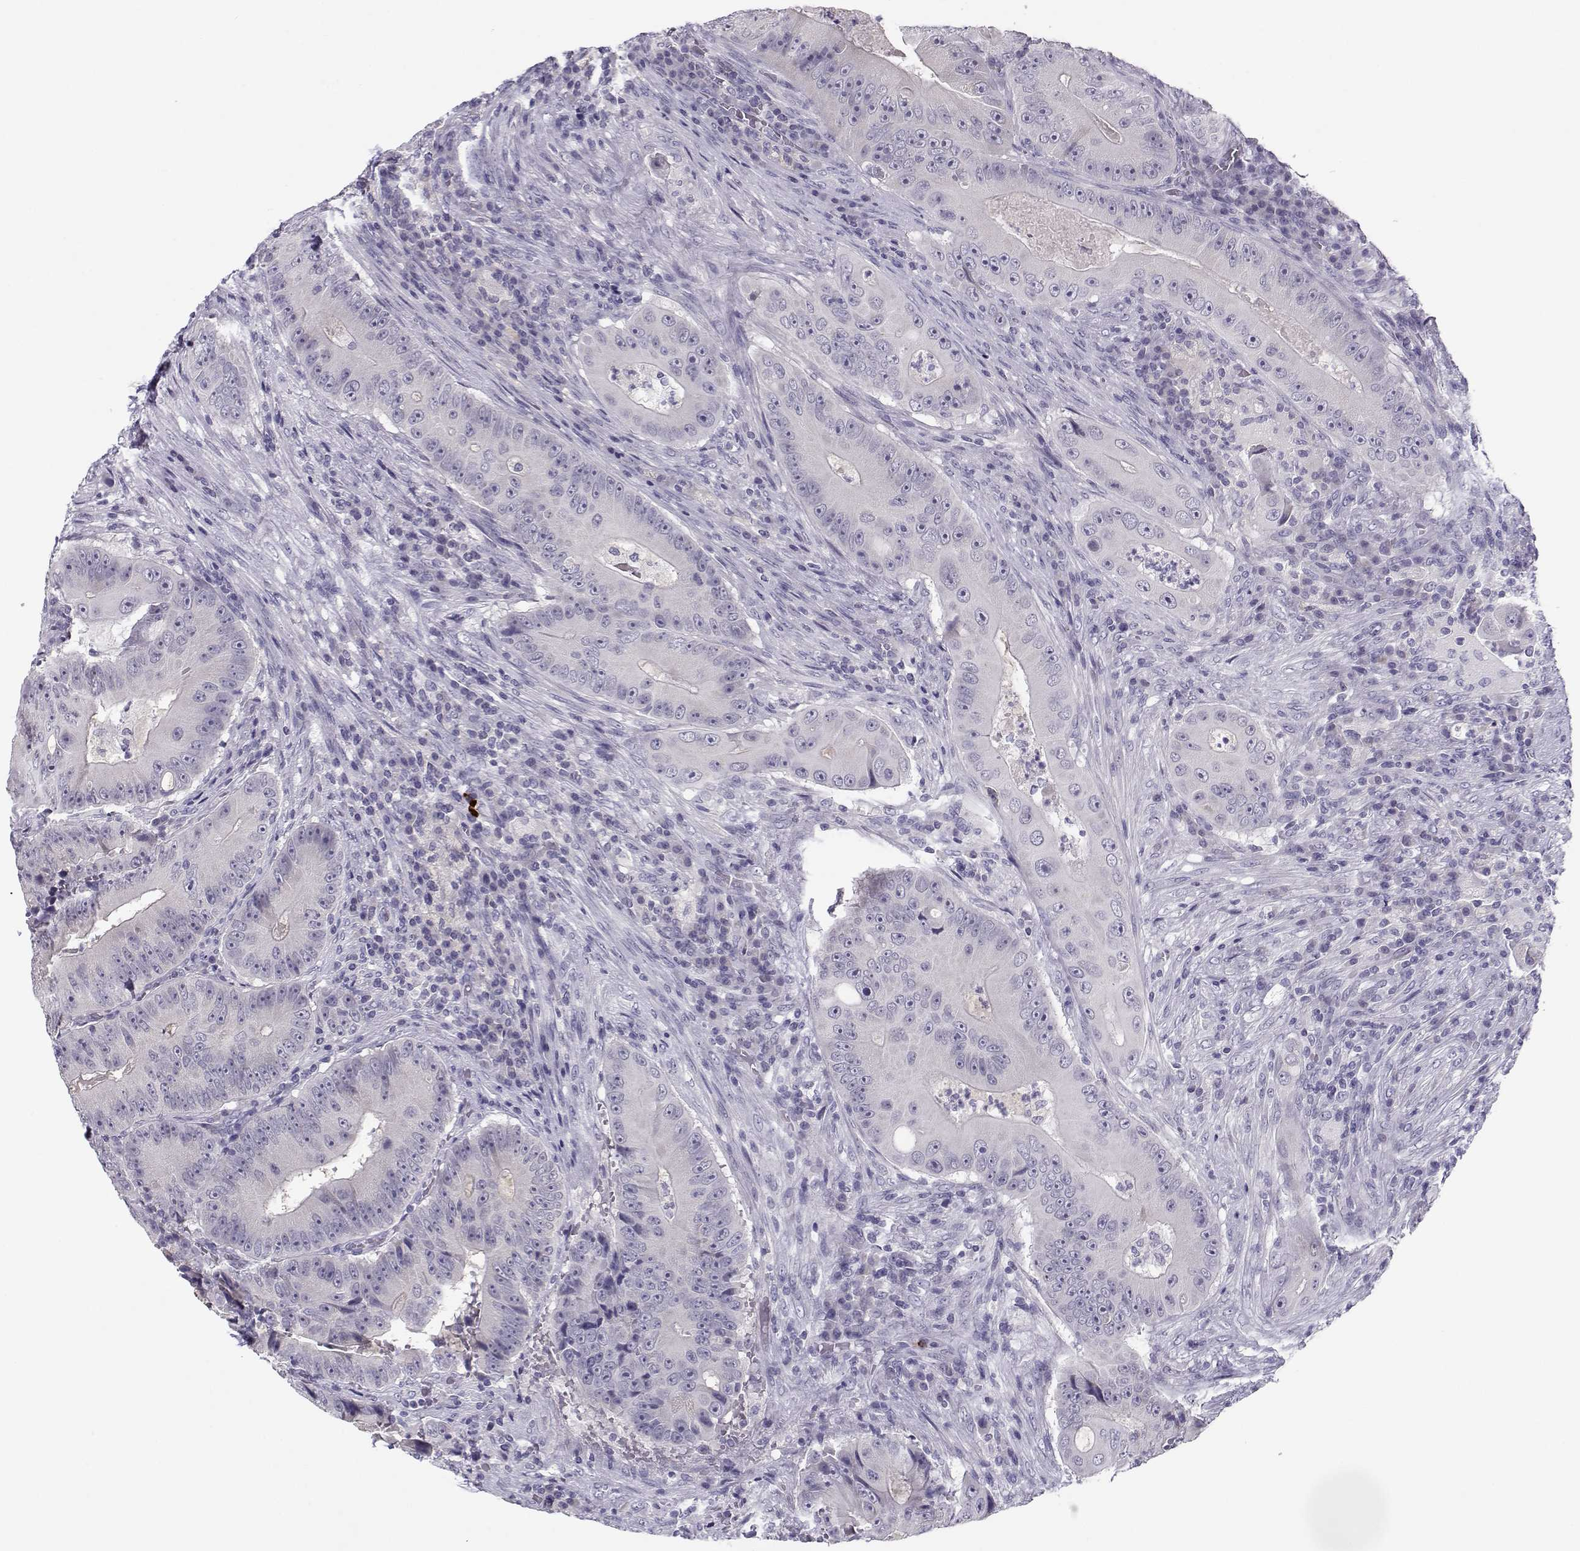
{"staining": {"intensity": "negative", "quantity": "none", "location": "none"}, "tissue": "colorectal cancer", "cell_type": "Tumor cells", "image_type": "cancer", "snomed": [{"axis": "morphology", "description": "Adenocarcinoma, NOS"}, {"axis": "topography", "description": "Colon"}], "caption": "Immunohistochemical staining of colorectal cancer (adenocarcinoma) exhibits no significant staining in tumor cells.", "gene": "CFAP77", "patient": {"sex": "female", "age": 86}}